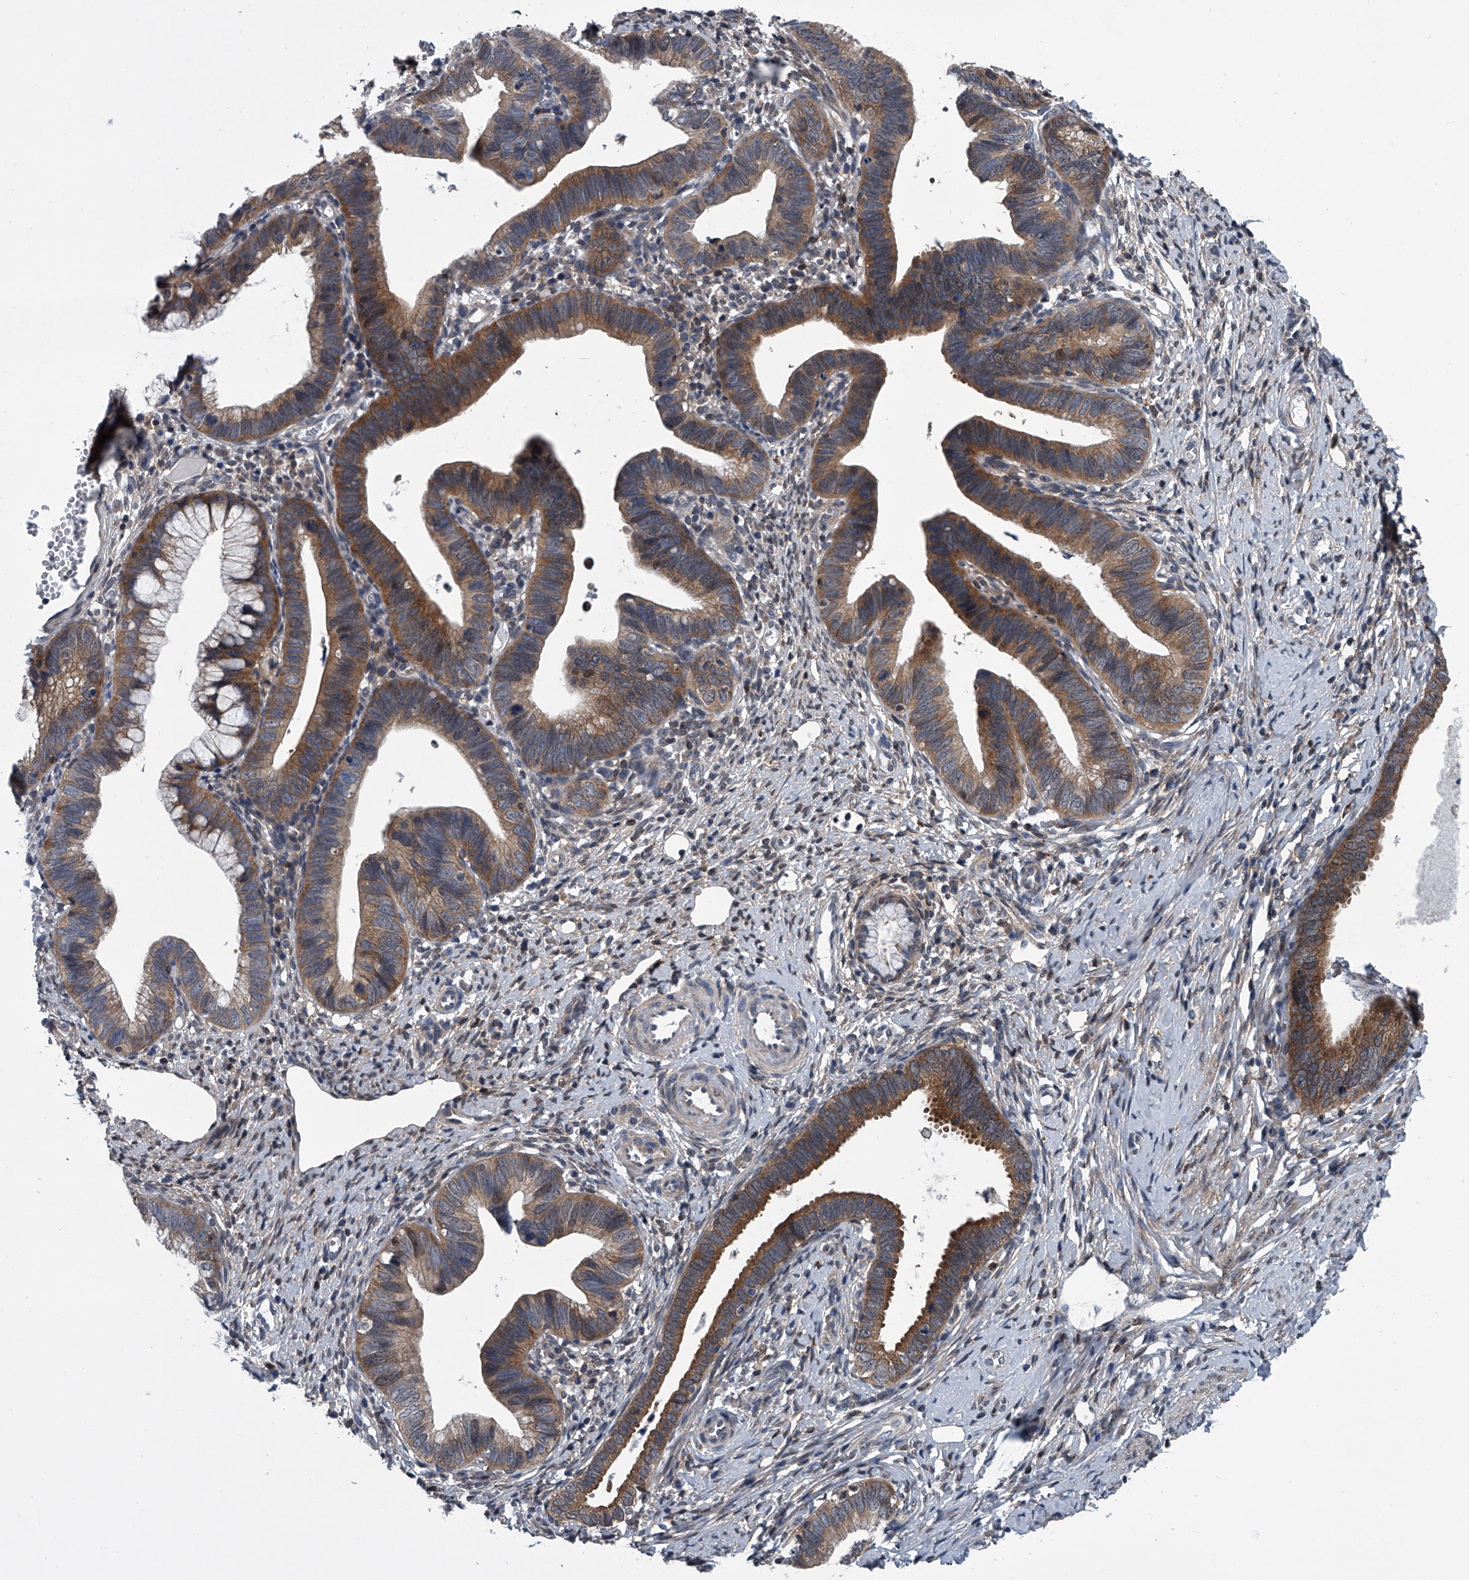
{"staining": {"intensity": "moderate", "quantity": ">75%", "location": "cytoplasmic/membranous"}, "tissue": "cervical cancer", "cell_type": "Tumor cells", "image_type": "cancer", "snomed": [{"axis": "morphology", "description": "Adenocarcinoma, NOS"}, {"axis": "topography", "description": "Cervix"}], "caption": "Tumor cells show medium levels of moderate cytoplasmic/membranous staining in approximately >75% of cells in cervical adenocarcinoma.", "gene": "PPP2R5D", "patient": {"sex": "female", "age": 36}}